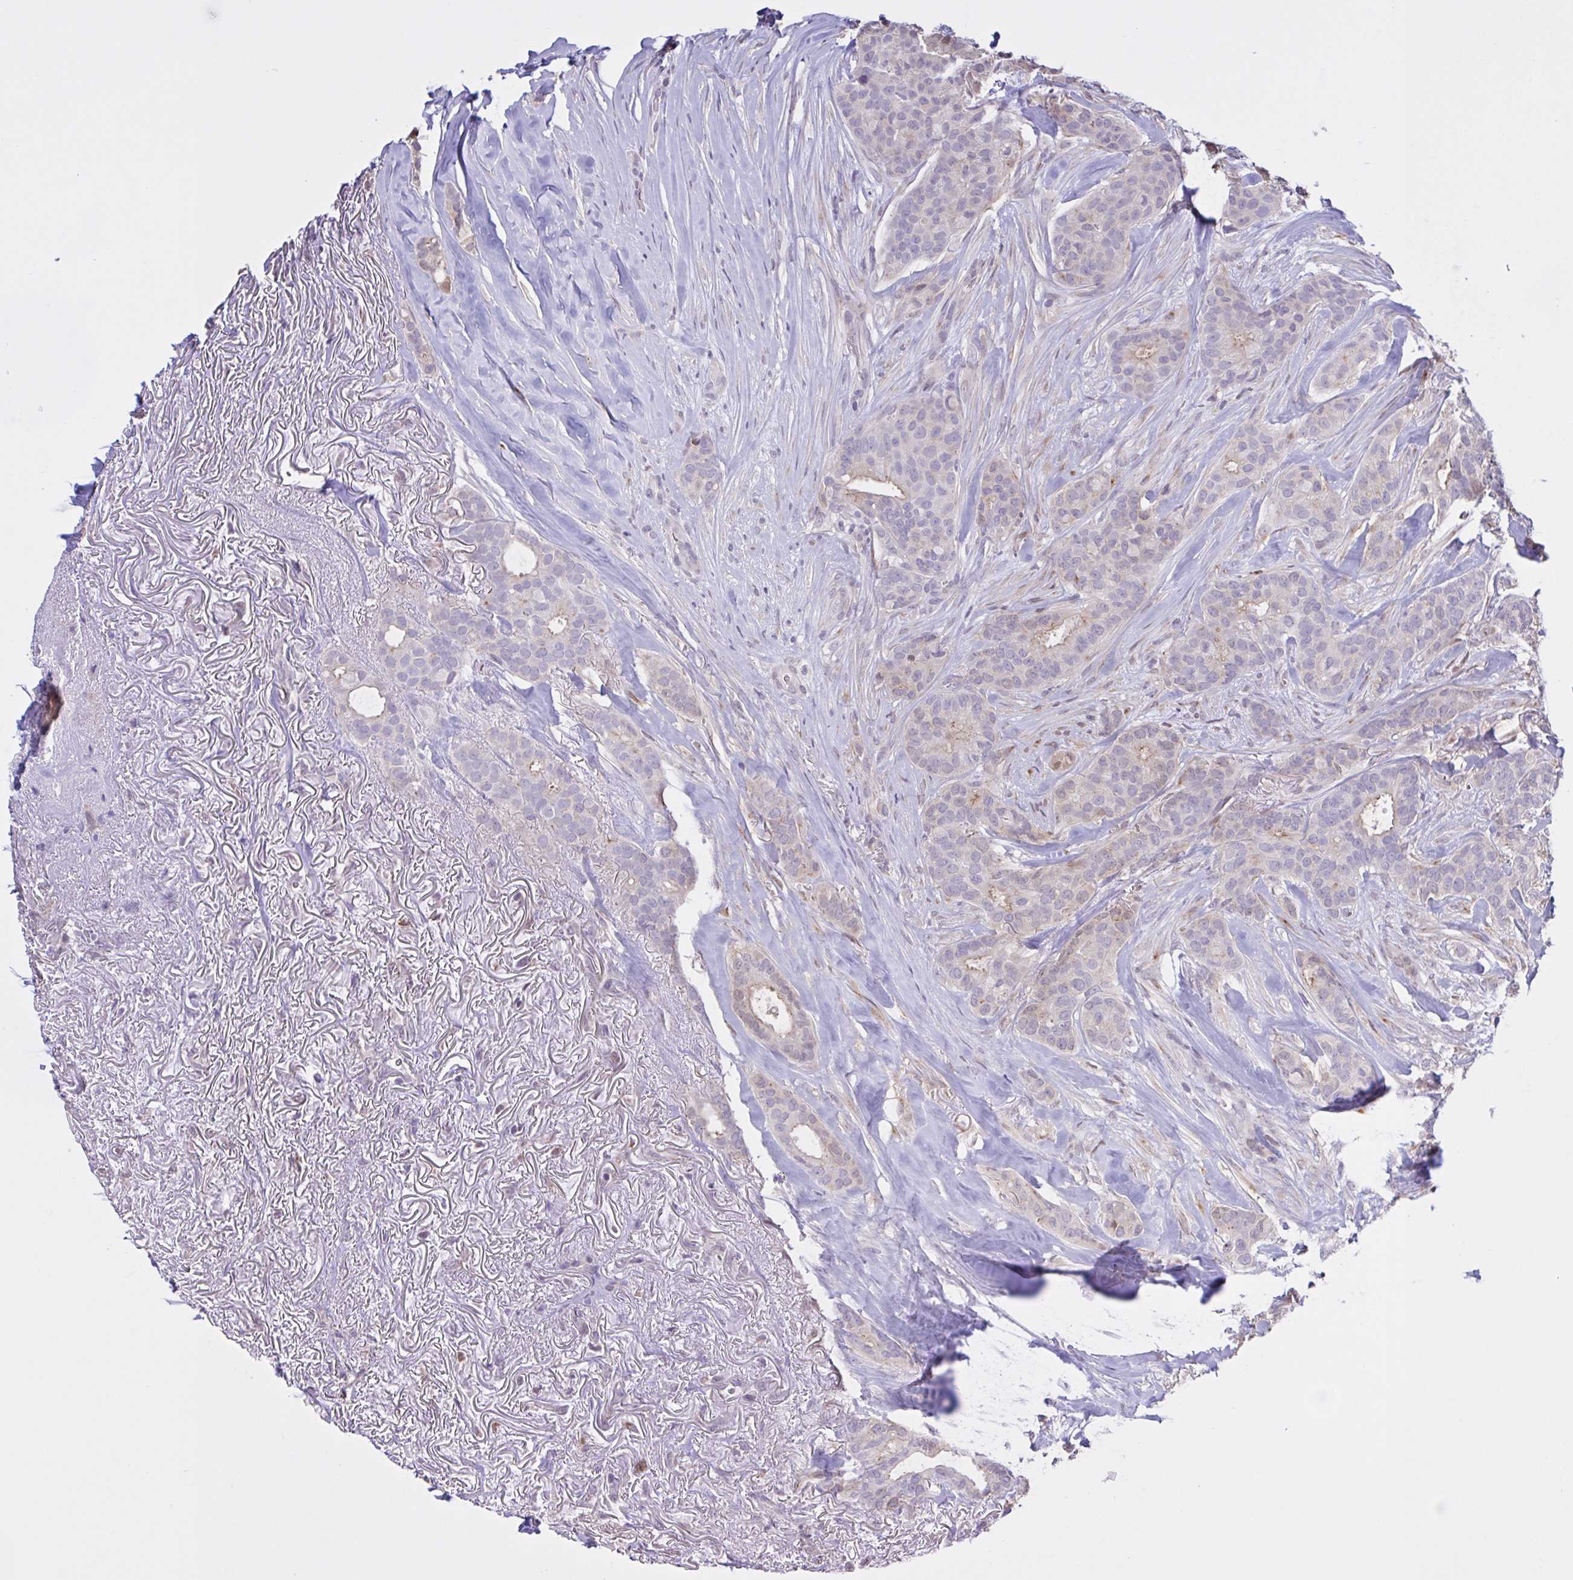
{"staining": {"intensity": "negative", "quantity": "none", "location": "none"}, "tissue": "breast cancer", "cell_type": "Tumor cells", "image_type": "cancer", "snomed": [{"axis": "morphology", "description": "Duct carcinoma"}, {"axis": "topography", "description": "Breast"}], "caption": "Protein analysis of breast cancer exhibits no significant positivity in tumor cells.", "gene": "MRGPRX2", "patient": {"sex": "female", "age": 84}}